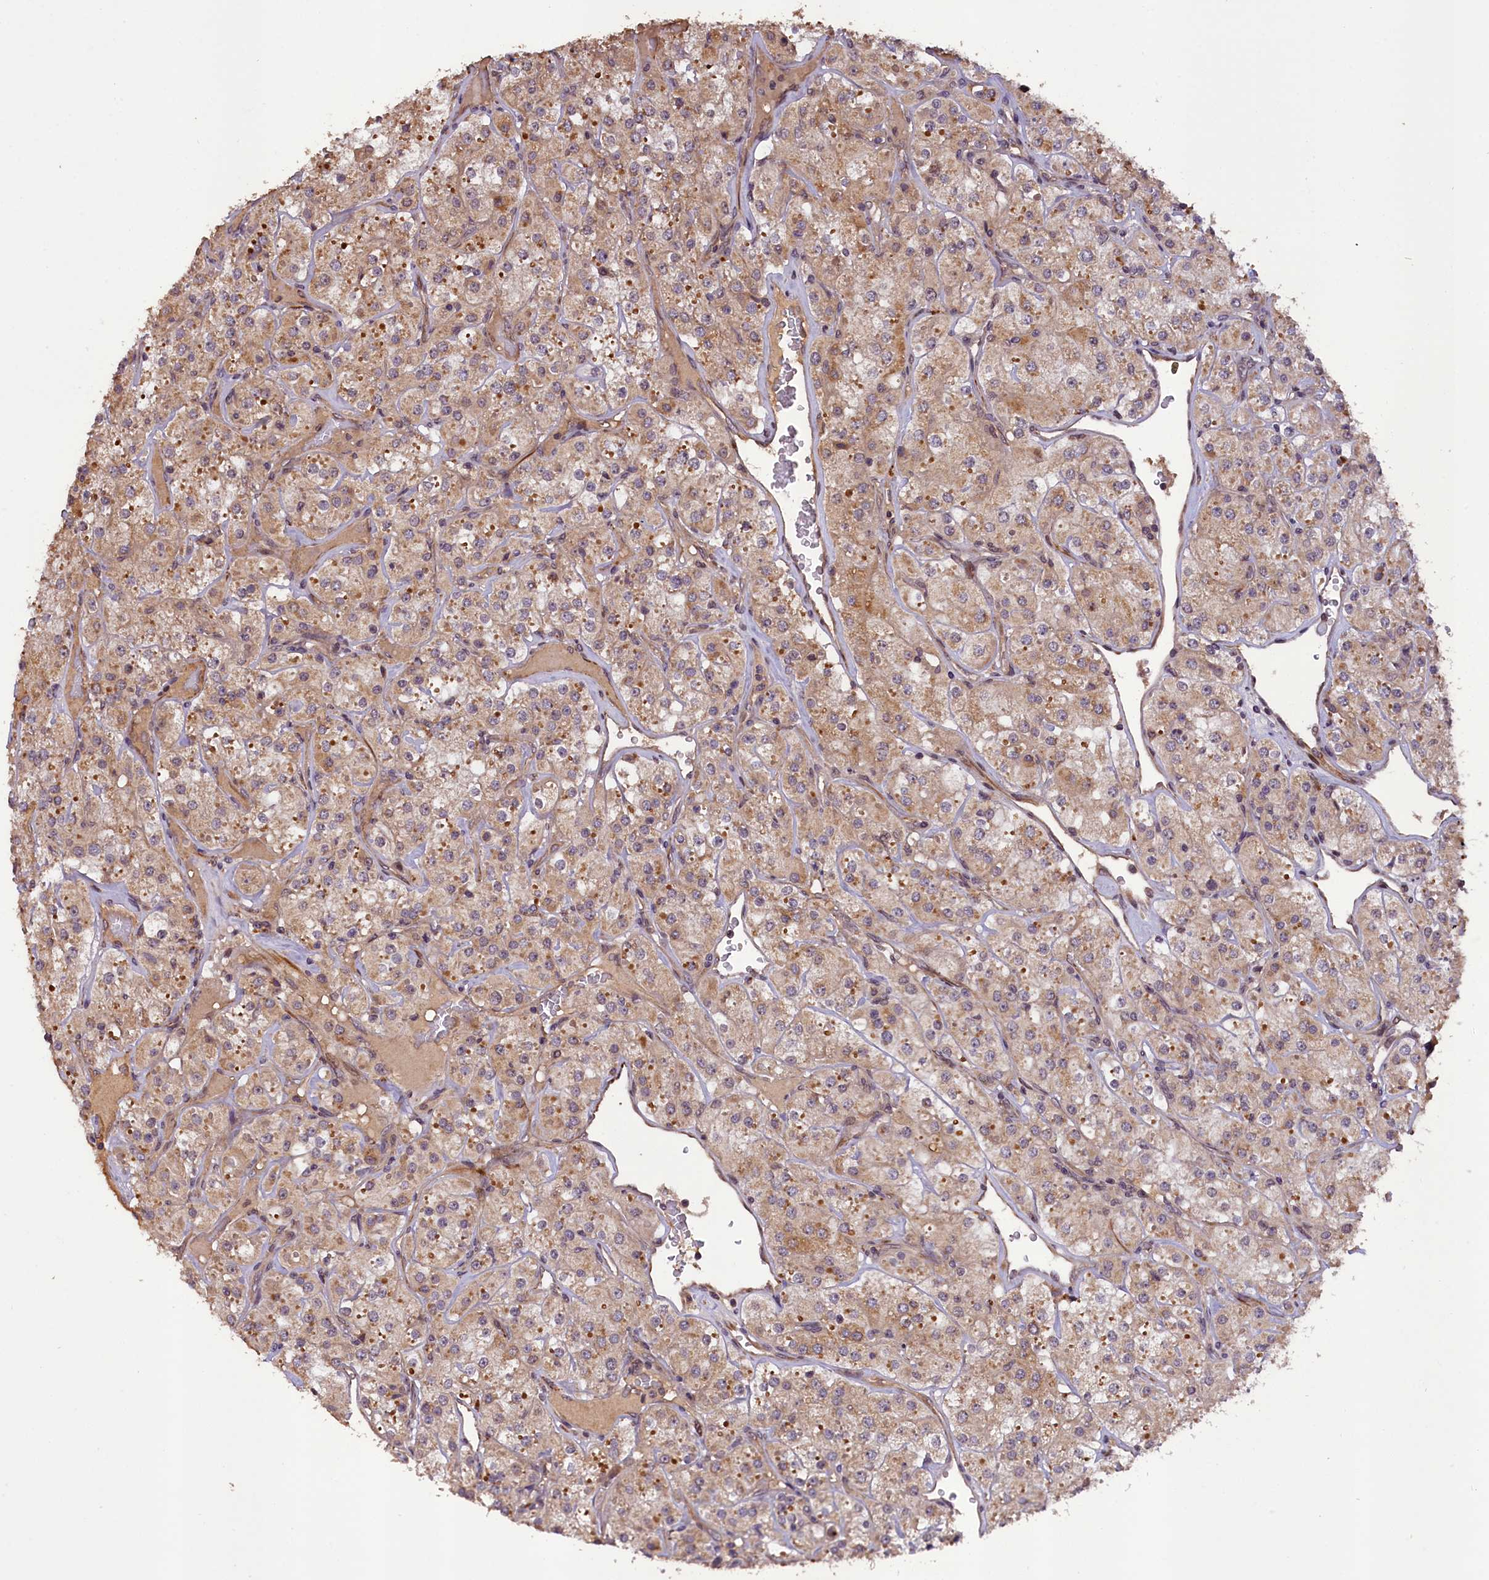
{"staining": {"intensity": "moderate", "quantity": "25%-75%", "location": "cytoplasmic/membranous"}, "tissue": "renal cancer", "cell_type": "Tumor cells", "image_type": "cancer", "snomed": [{"axis": "morphology", "description": "Adenocarcinoma, NOS"}, {"axis": "topography", "description": "Kidney"}], "caption": "The histopathology image displays a brown stain indicating the presence of a protein in the cytoplasmic/membranous of tumor cells in renal cancer.", "gene": "DNAJB9", "patient": {"sex": "male", "age": 77}}